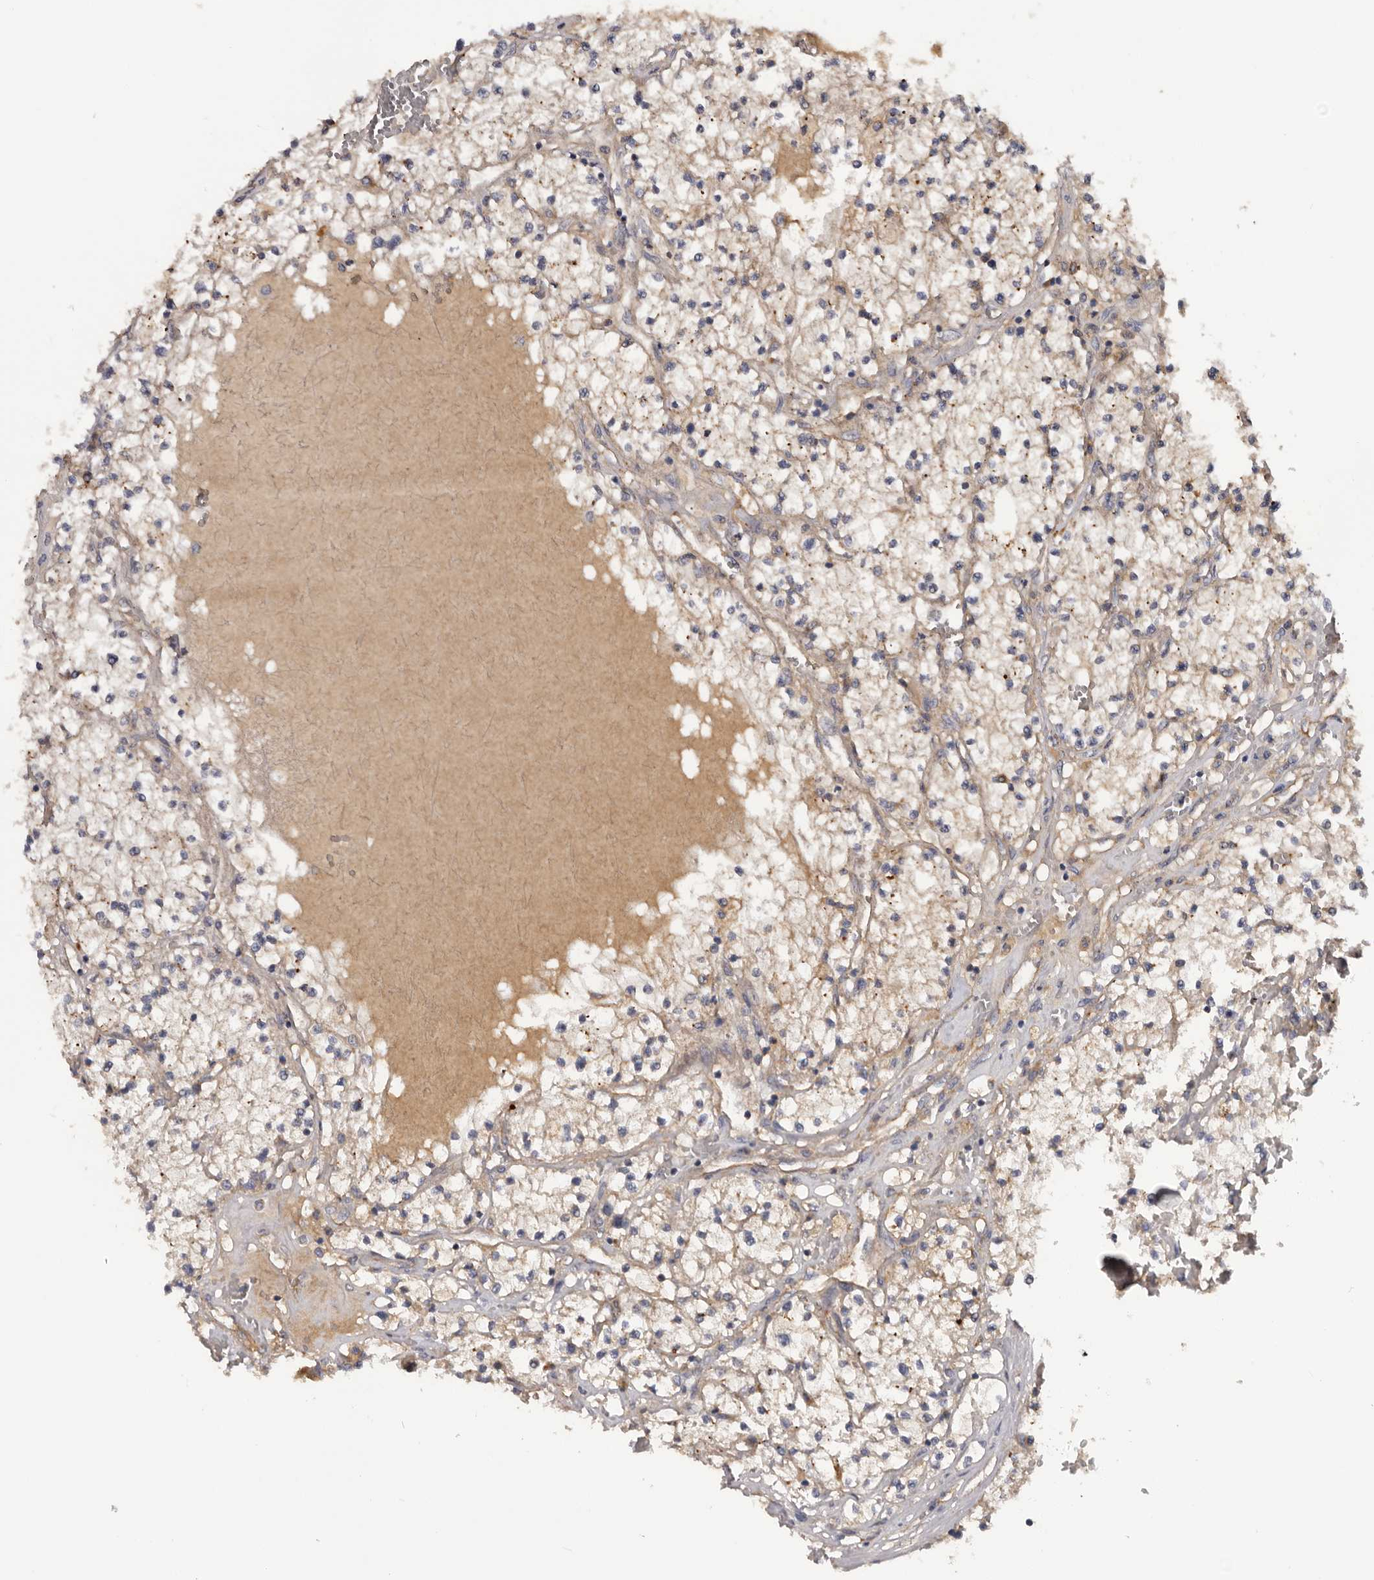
{"staining": {"intensity": "negative", "quantity": "none", "location": "none"}, "tissue": "renal cancer", "cell_type": "Tumor cells", "image_type": "cancer", "snomed": [{"axis": "morphology", "description": "Normal tissue, NOS"}, {"axis": "morphology", "description": "Adenocarcinoma, NOS"}, {"axis": "topography", "description": "Kidney"}], "caption": "Adenocarcinoma (renal) was stained to show a protein in brown. There is no significant staining in tumor cells. The staining is performed using DAB (3,3'-diaminobenzidine) brown chromogen with nuclei counter-stained in using hematoxylin.", "gene": "INKA2", "patient": {"sex": "male", "age": 68}}